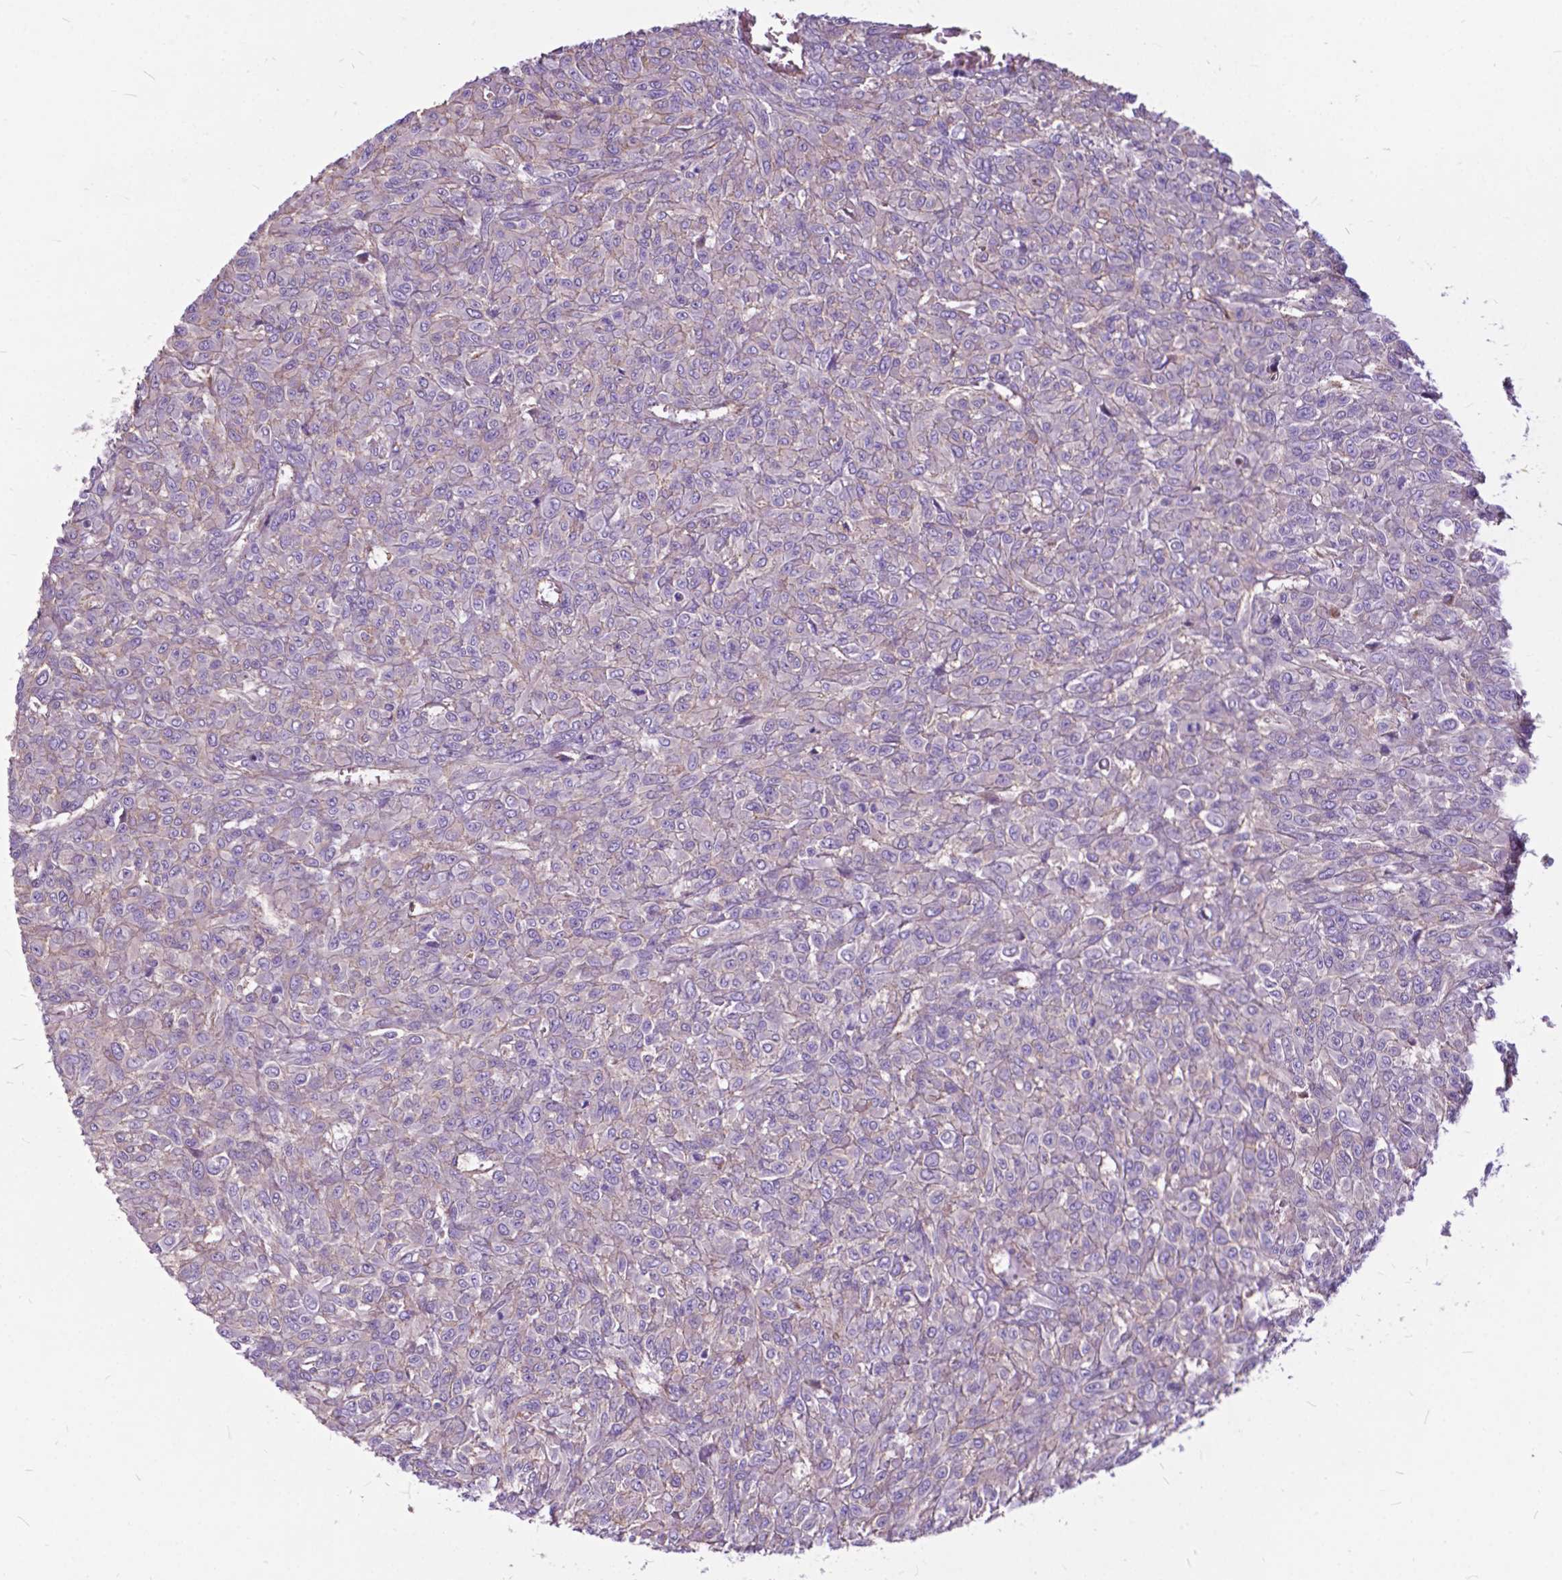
{"staining": {"intensity": "negative", "quantity": "none", "location": "none"}, "tissue": "renal cancer", "cell_type": "Tumor cells", "image_type": "cancer", "snomed": [{"axis": "morphology", "description": "Adenocarcinoma, NOS"}, {"axis": "topography", "description": "Kidney"}], "caption": "The immunohistochemistry (IHC) image has no significant expression in tumor cells of adenocarcinoma (renal) tissue. (DAB (3,3'-diaminobenzidine) IHC, high magnification).", "gene": "FLT4", "patient": {"sex": "male", "age": 58}}